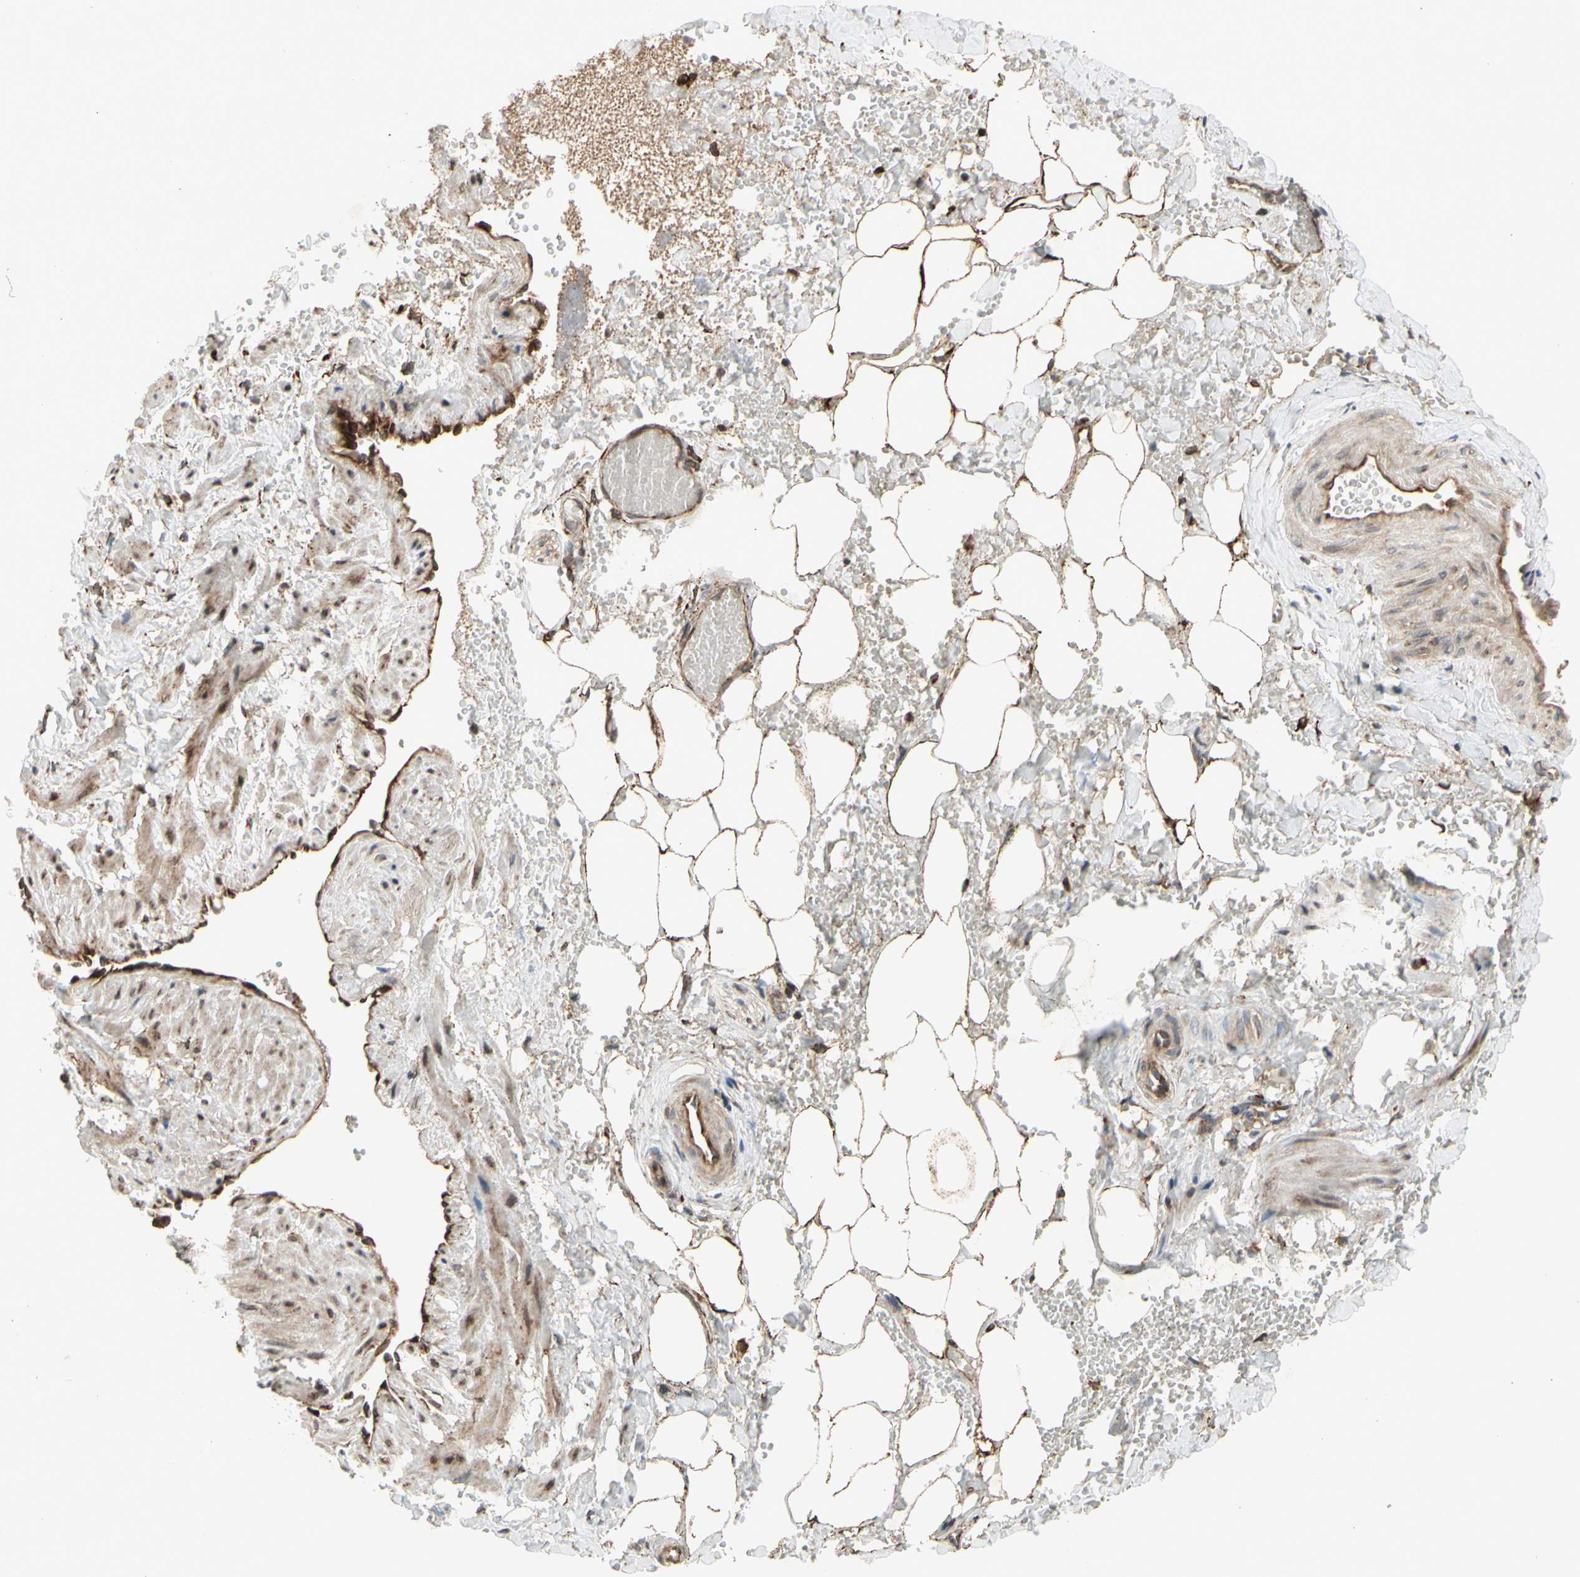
{"staining": {"intensity": "moderate", "quantity": ">75%", "location": "cytoplasmic/membranous"}, "tissue": "adipose tissue", "cell_type": "Adipocytes", "image_type": "normal", "snomed": [{"axis": "morphology", "description": "Normal tissue, NOS"}, {"axis": "topography", "description": "Soft tissue"}, {"axis": "topography", "description": "Vascular tissue"}], "caption": "Unremarkable adipose tissue reveals moderate cytoplasmic/membranous staining in about >75% of adipocytes.", "gene": "SLC39A9", "patient": {"sex": "female", "age": 35}}